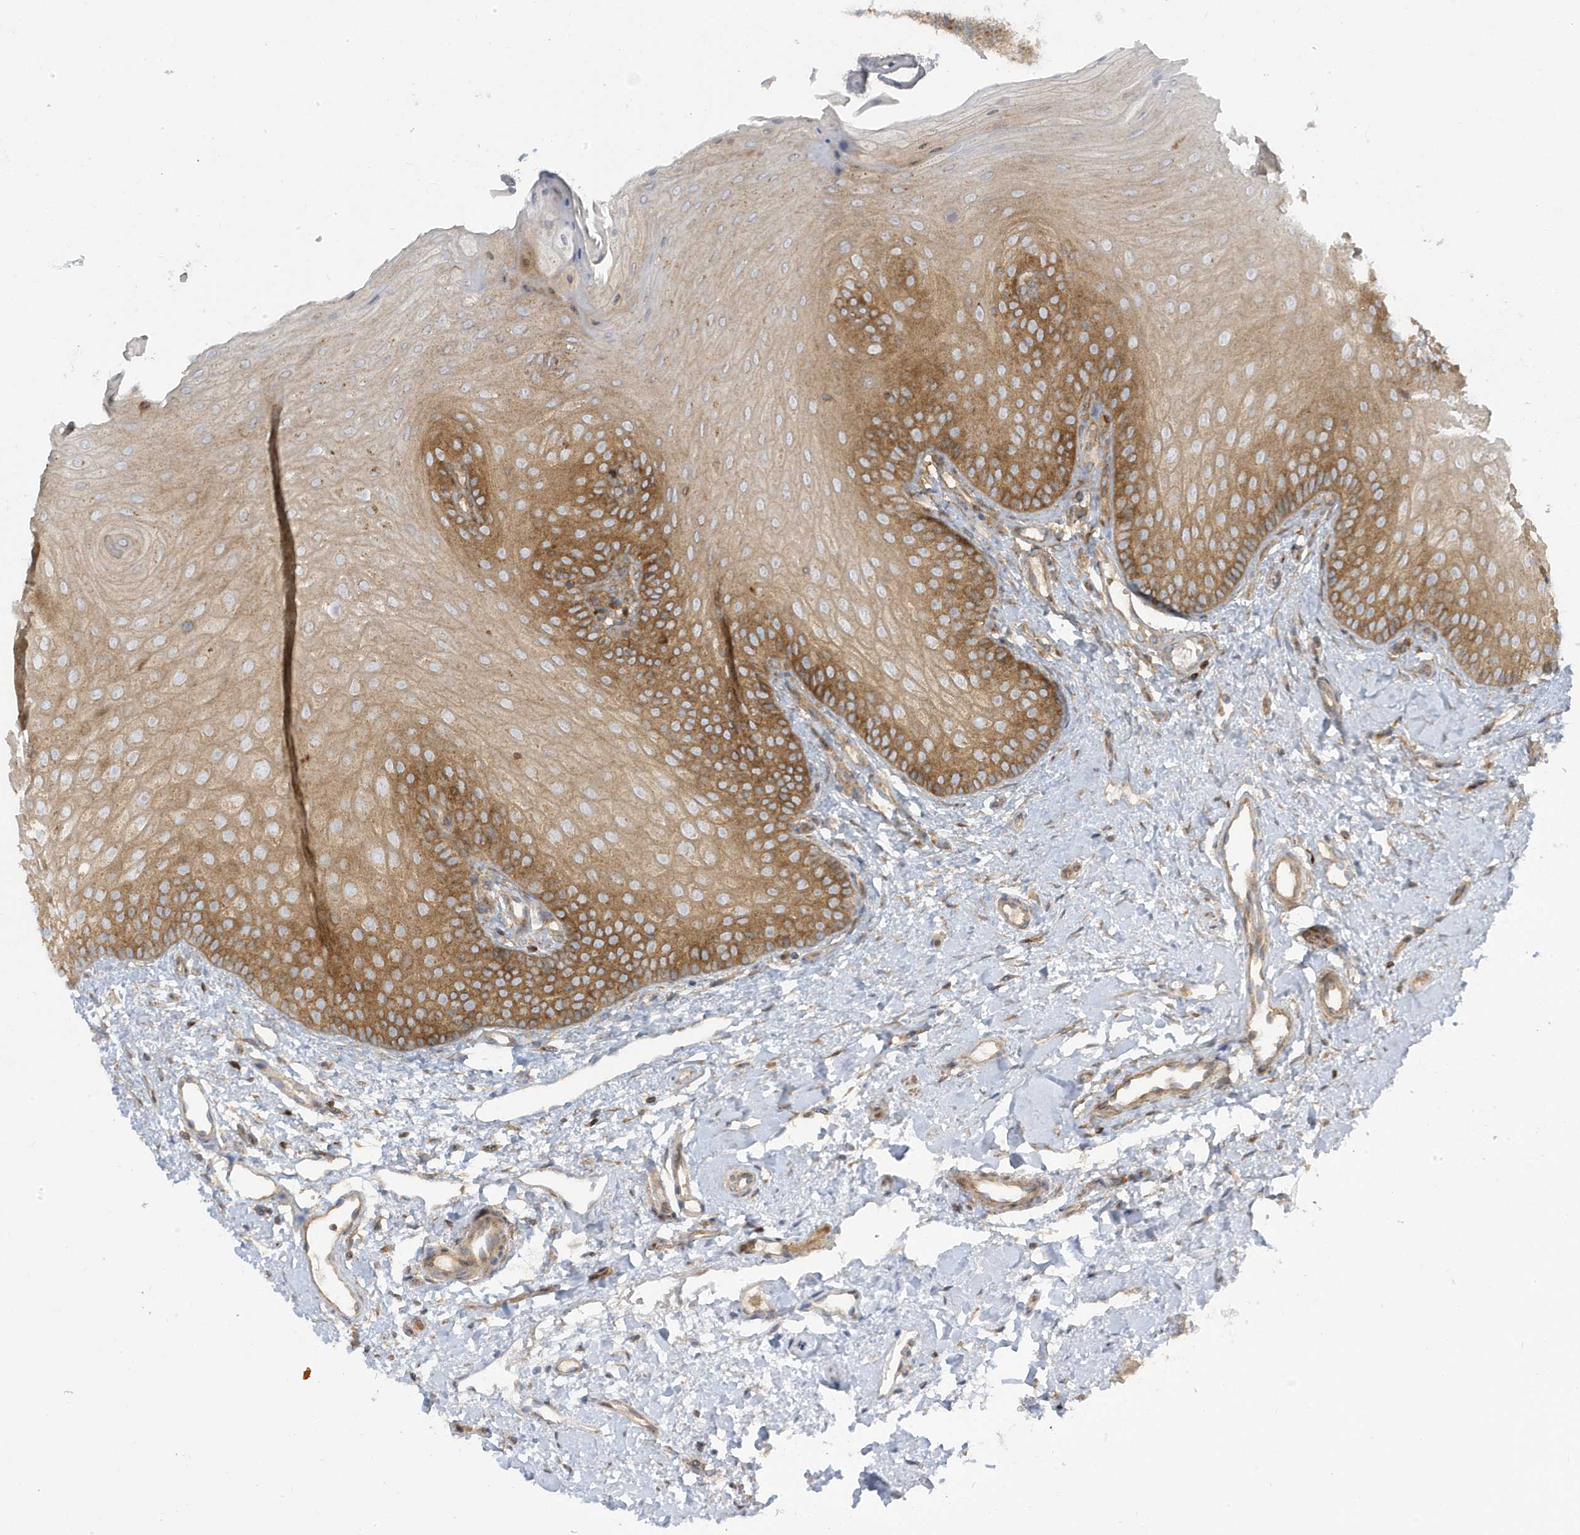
{"staining": {"intensity": "moderate", "quantity": ">75%", "location": "cytoplasmic/membranous"}, "tissue": "oral mucosa", "cell_type": "Squamous epithelial cells", "image_type": "normal", "snomed": [{"axis": "morphology", "description": "Normal tissue, NOS"}, {"axis": "topography", "description": "Oral tissue"}], "caption": "Oral mucosa was stained to show a protein in brown. There is medium levels of moderate cytoplasmic/membranous positivity in approximately >75% of squamous epithelial cells. The staining was performed using DAB to visualize the protein expression in brown, while the nuclei were stained in blue with hematoxylin (Magnification: 20x).", "gene": "STAM", "patient": {"sex": "female", "age": 68}}